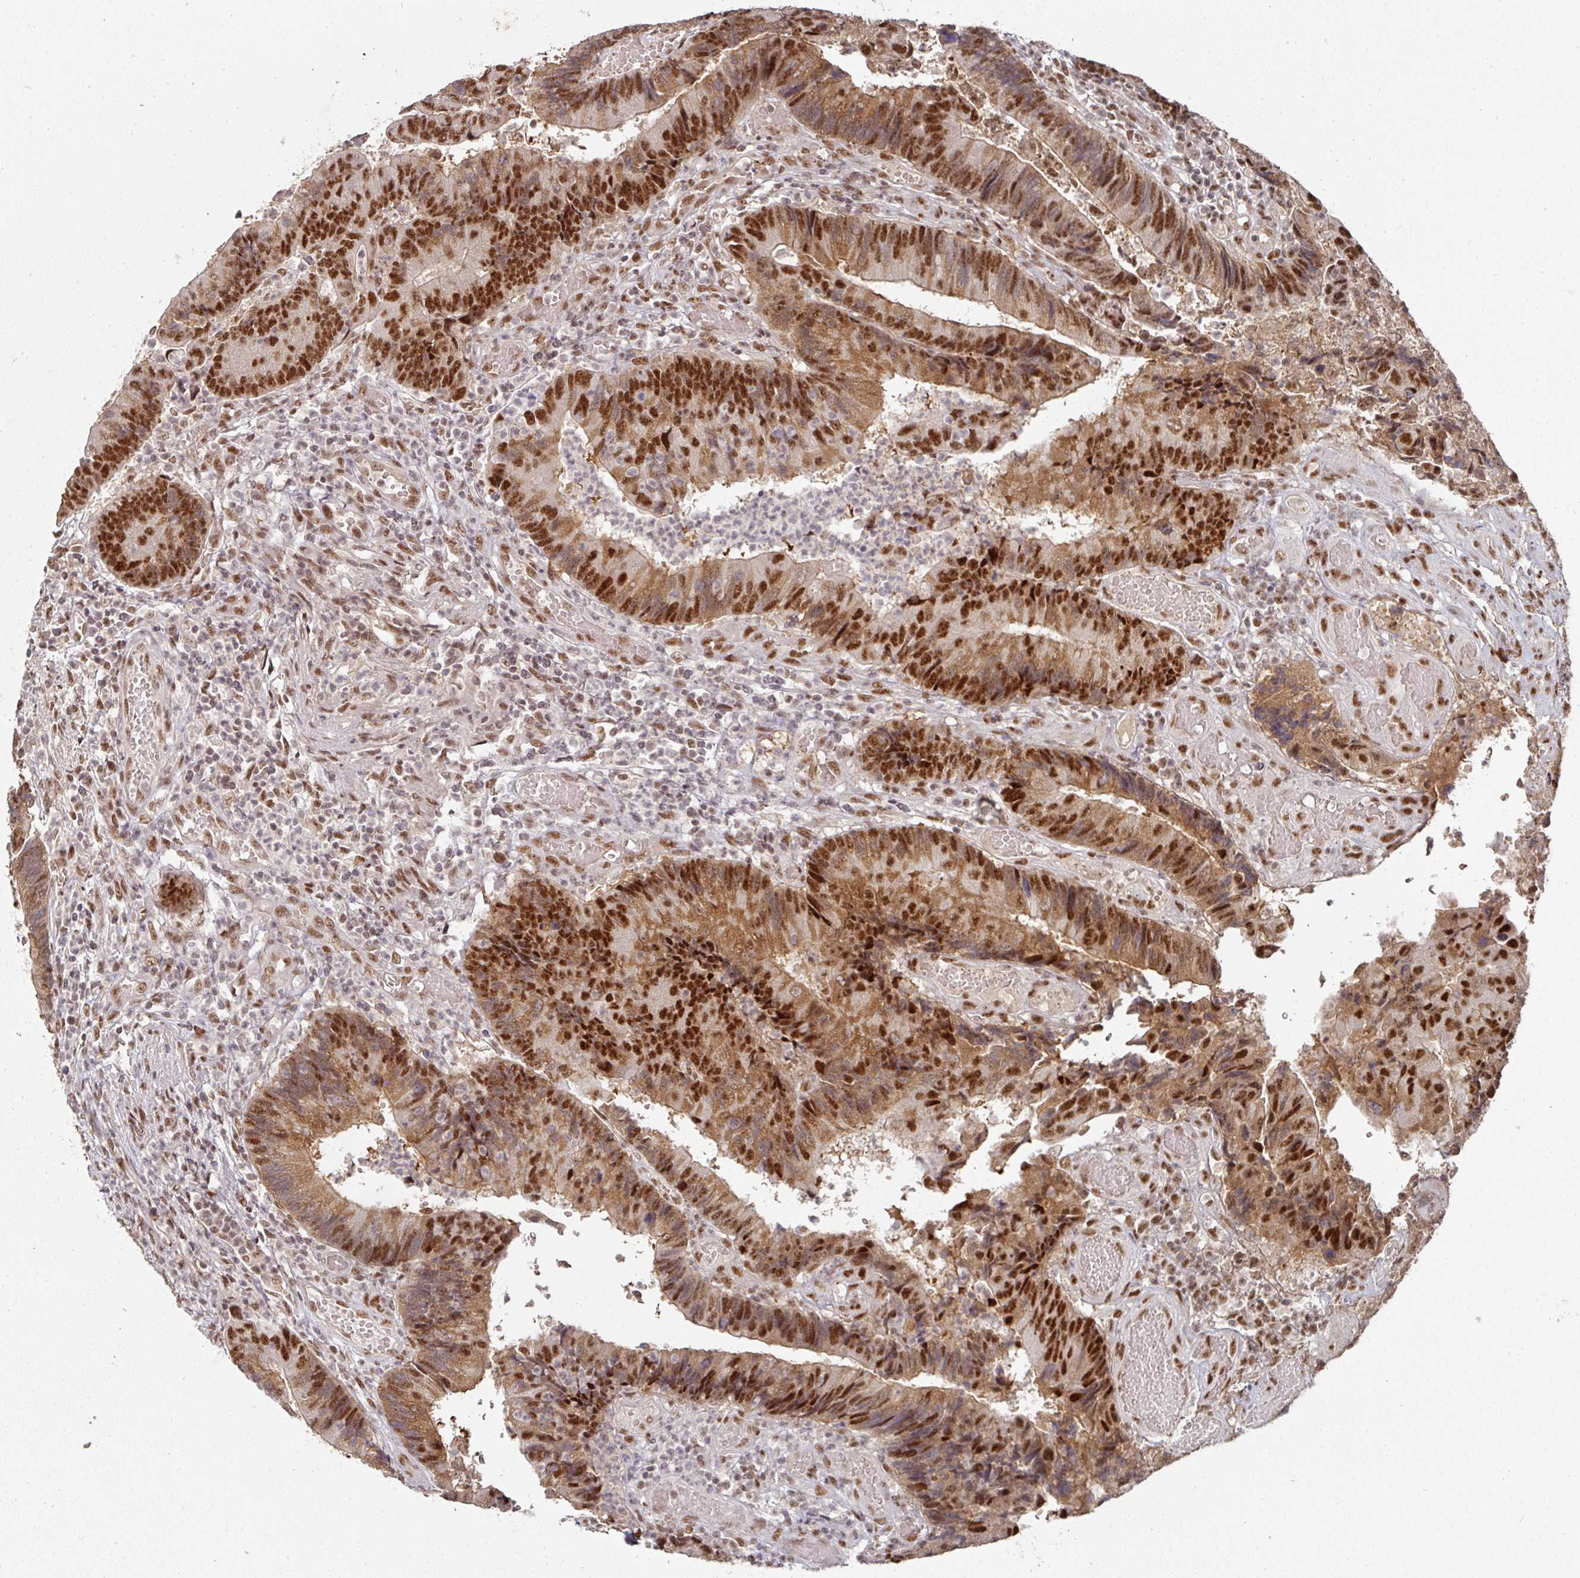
{"staining": {"intensity": "strong", "quantity": ">75%", "location": "cytoplasmic/membranous,nuclear"}, "tissue": "colorectal cancer", "cell_type": "Tumor cells", "image_type": "cancer", "snomed": [{"axis": "morphology", "description": "Adenocarcinoma, NOS"}, {"axis": "topography", "description": "Colon"}], "caption": "Human colorectal adenocarcinoma stained for a protein (brown) reveals strong cytoplasmic/membranous and nuclear positive expression in about >75% of tumor cells.", "gene": "MEPCE", "patient": {"sex": "female", "age": 67}}